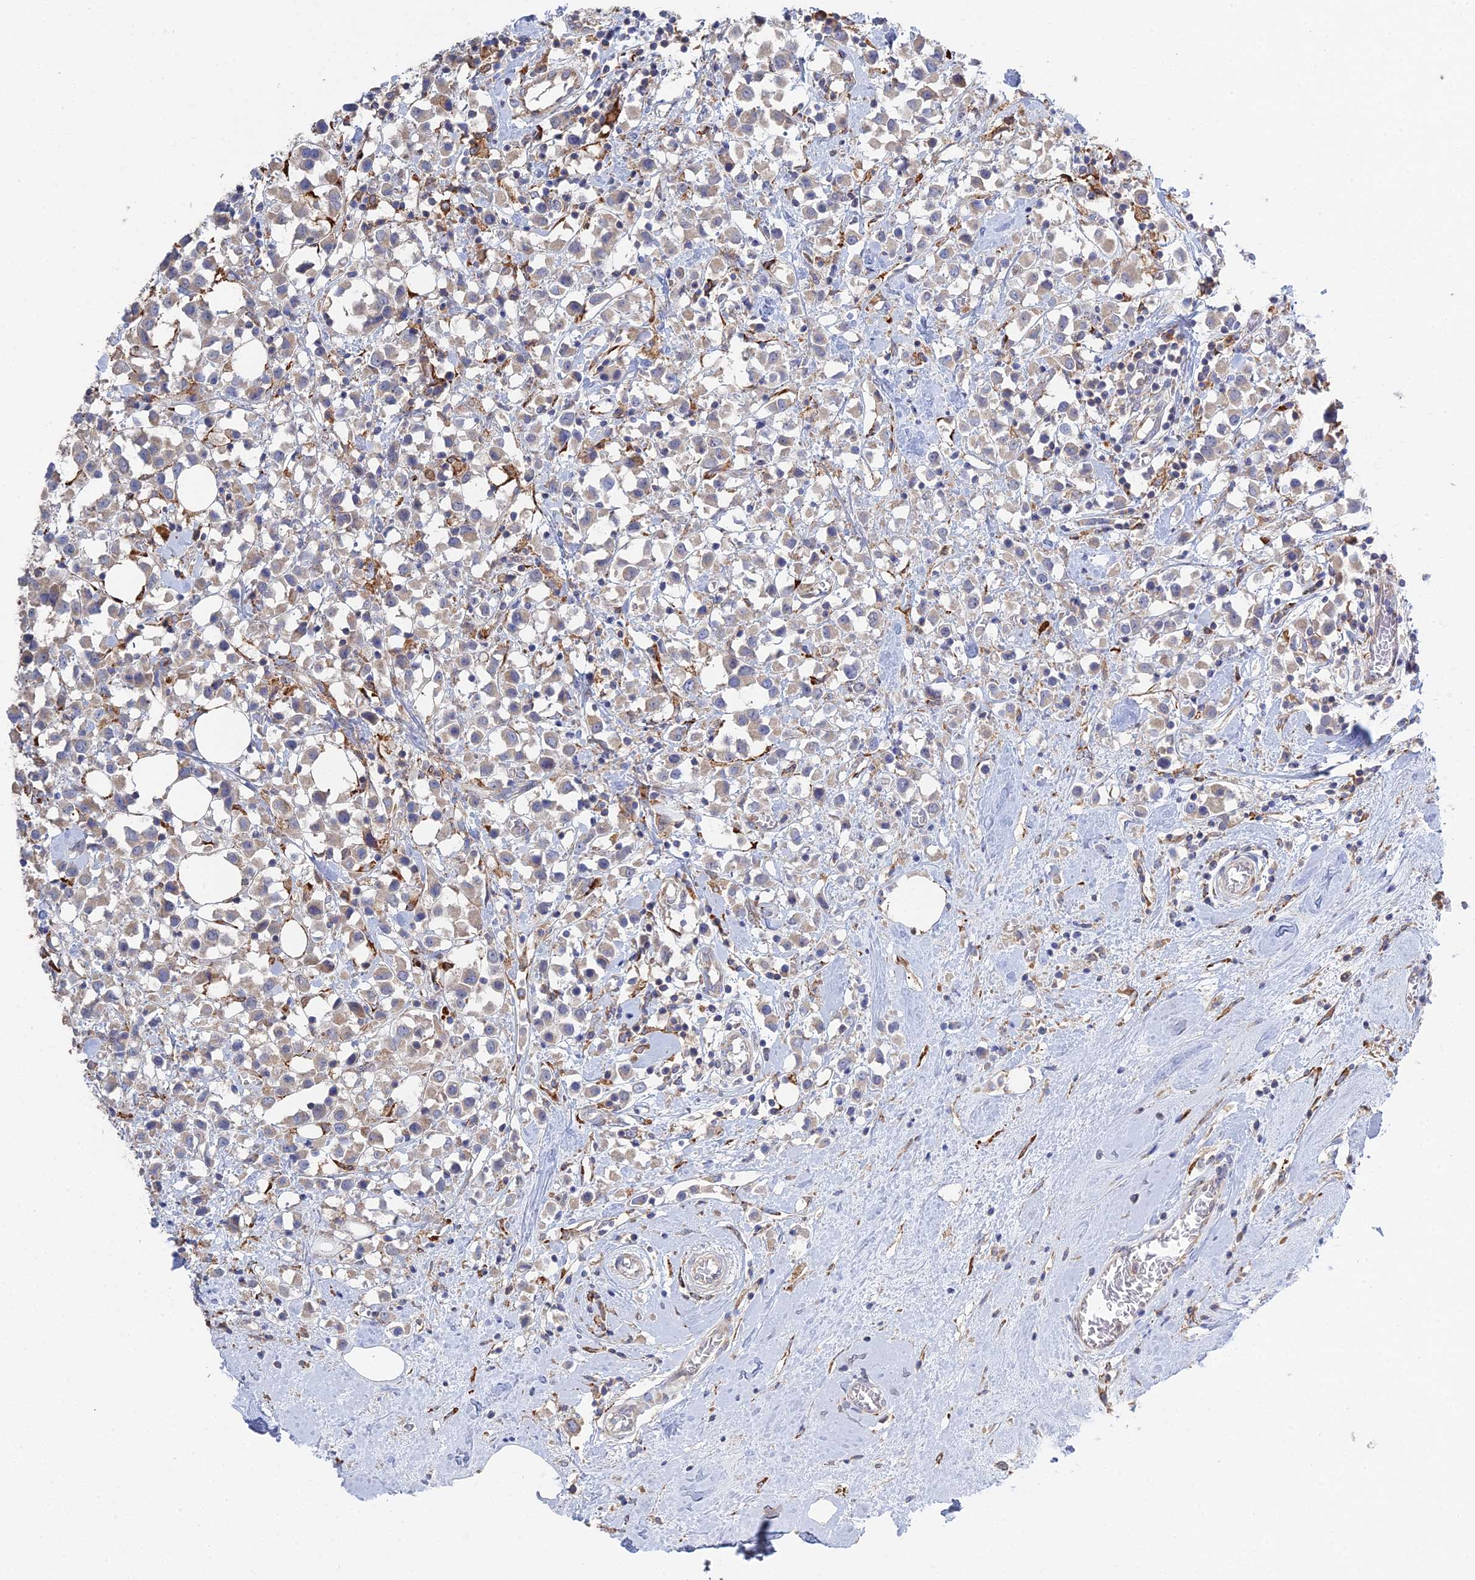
{"staining": {"intensity": "weak", "quantity": "25%-75%", "location": "cytoplasmic/membranous"}, "tissue": "breast cancer", "cell_type": "Tumor cells", "image_type": "cancer", "snomed": [{"axis": "morphology", "description": "Duct carcinoma"}, {"axis": "topography", "description": "Breast"}], "caption": "Immunohistochemistry of human invasive ductal carcinoma (breast) shows low levels of weak cytoplasmic/membranous positivity in approximately 25%-75% of tumor cells. (DAB = brown stain, brightfield microscopy at high magnification).", "gene": "TRAPPC6A", "patient": {"sex": "female", "age": 61}}